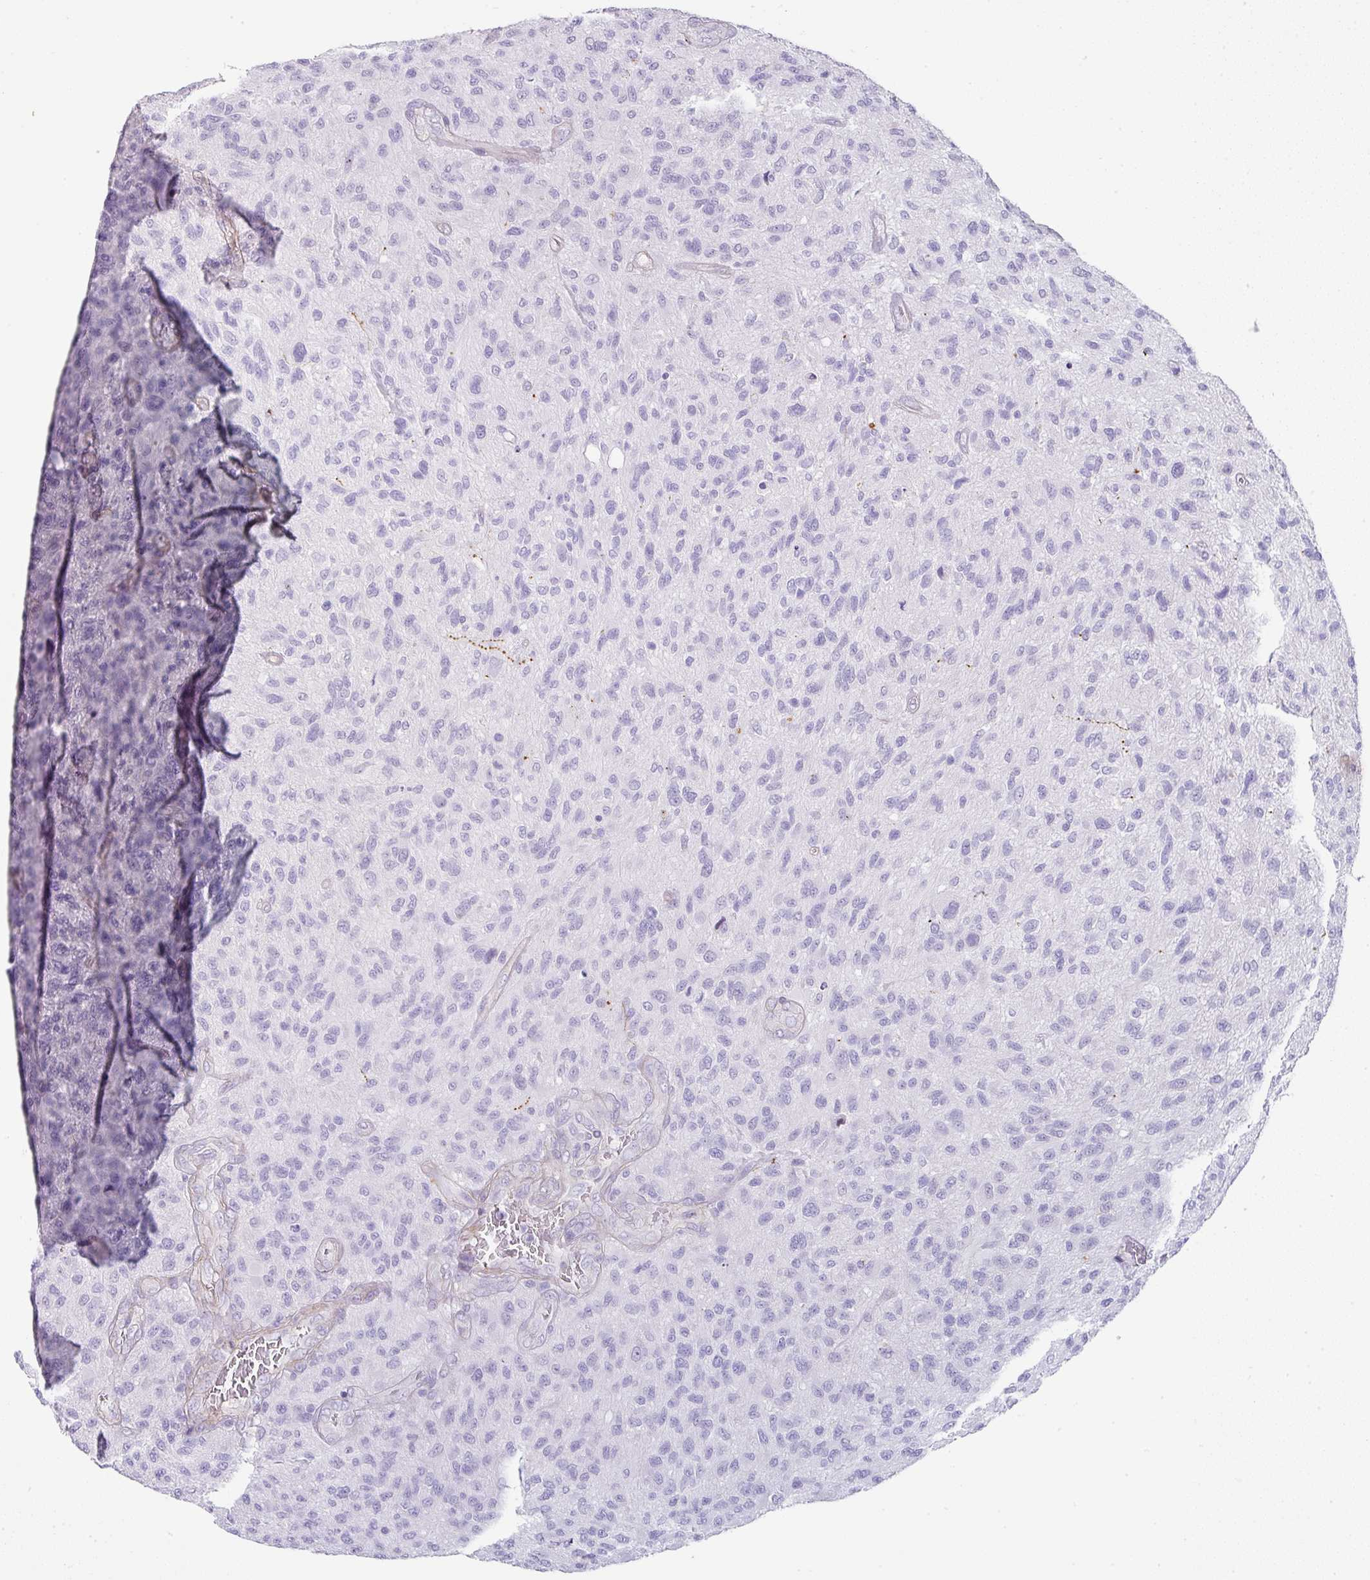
{"staining": {"intensity": "negative", "quantity": "none", "location": "none"}, "tissue": "glioma", "cell_type": "Tumor cells", "image_type": "cancer", "snomed": [{"axis": "morphology", "description": "Glioma, malignant, High grade"}, {"axis": "topography", "description": "Brain"}], "caption": "This photomicrograph is of malignant glioma (high-grade) stained with immunohistochemistry to label a protein in brown with the nuclei are counter-stained blue. There is no staining in tumor cells.", "gene": "OR52N1", "patient": {"sex": "male", "age": 47}}